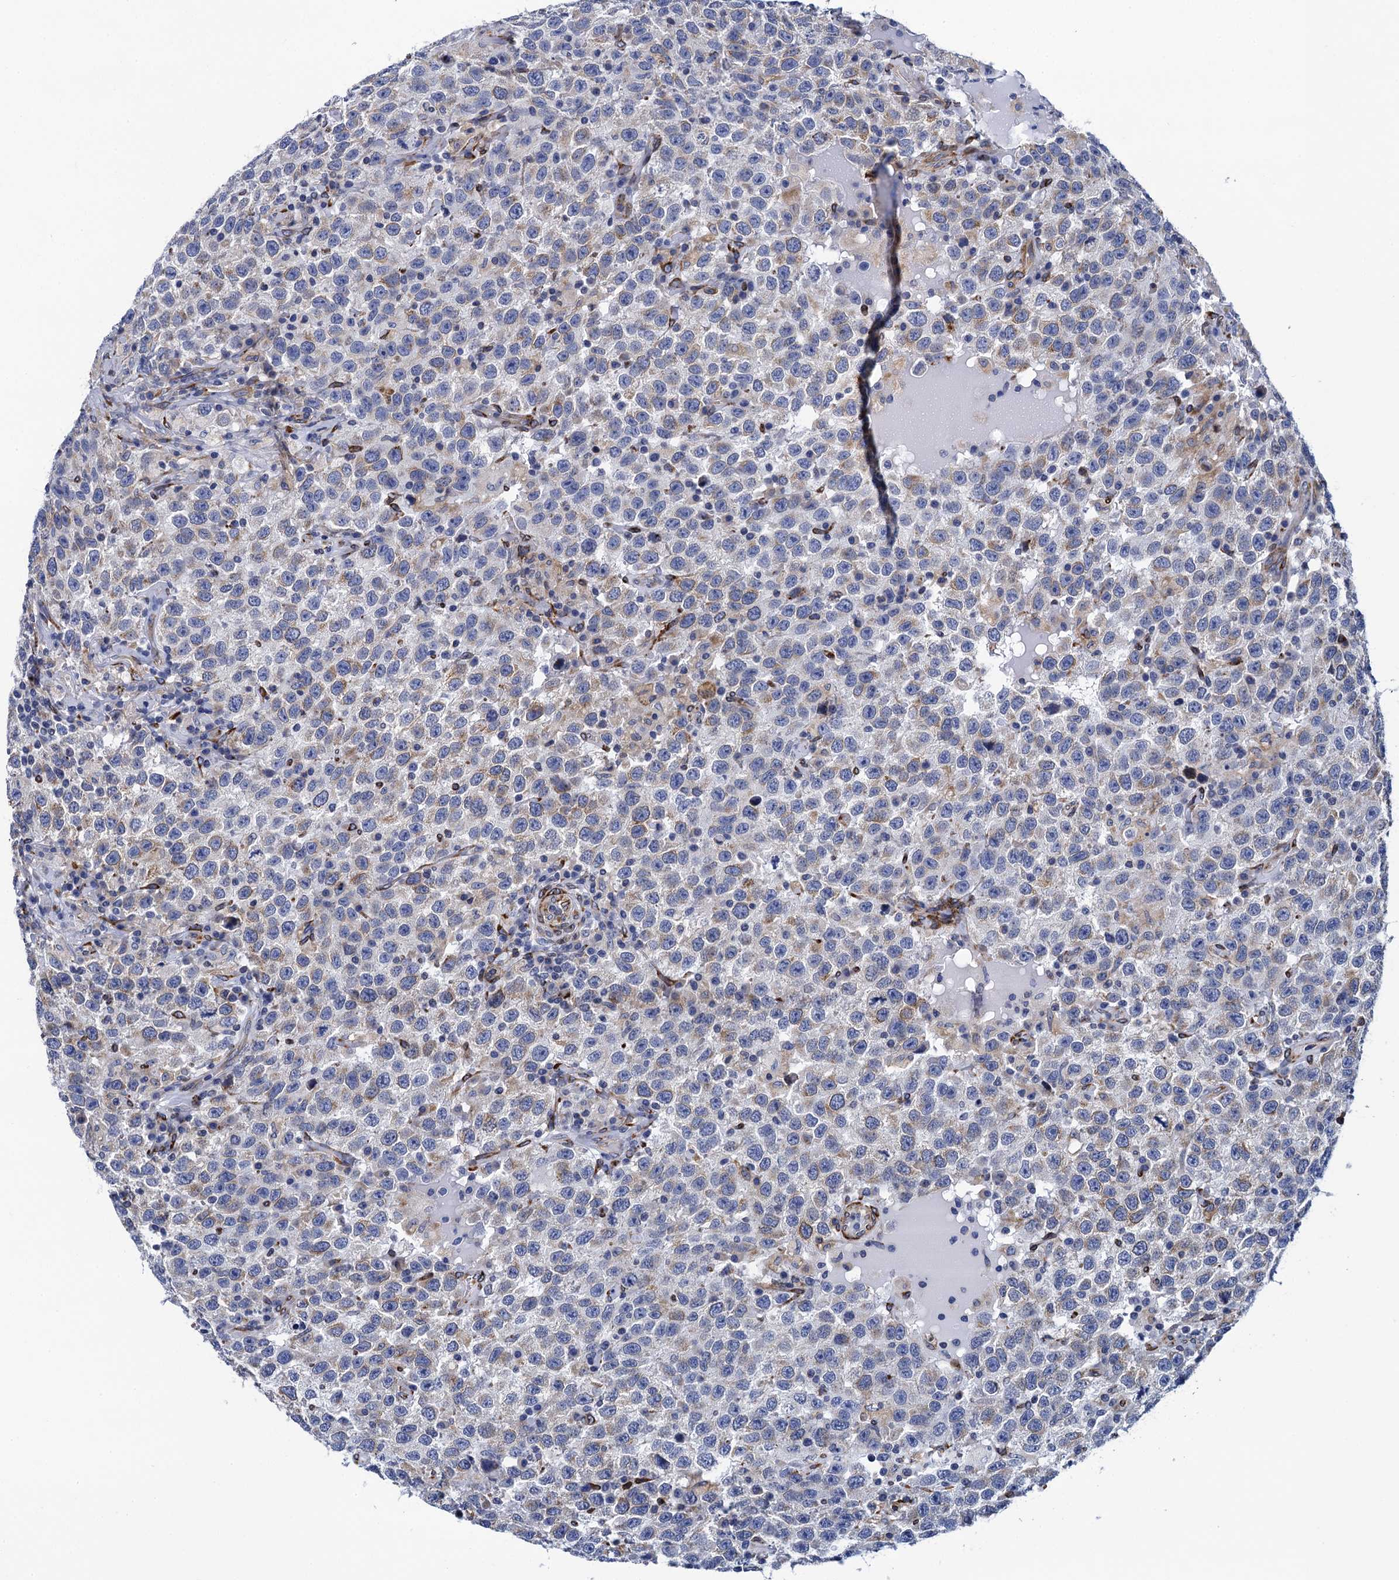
{"staining": {"intensity": "weak", "quantity": "25%-75%", "location": "cytoplasmic/membranous"}, "tissue": "testis cancer", "cell_type": "Tumor cells", "image_type": "cancer", "snomed": [{"axis": "morphology", "description": "Seminoma, NOS"}, {"axis": "topography", "description": "Testis"}], "caption": "Human testis seminoma stained with a protein marker displays weak staining in tumor cells.", "gene": "POGLUT3", "patient": {"sex": "male", "age": 41}}